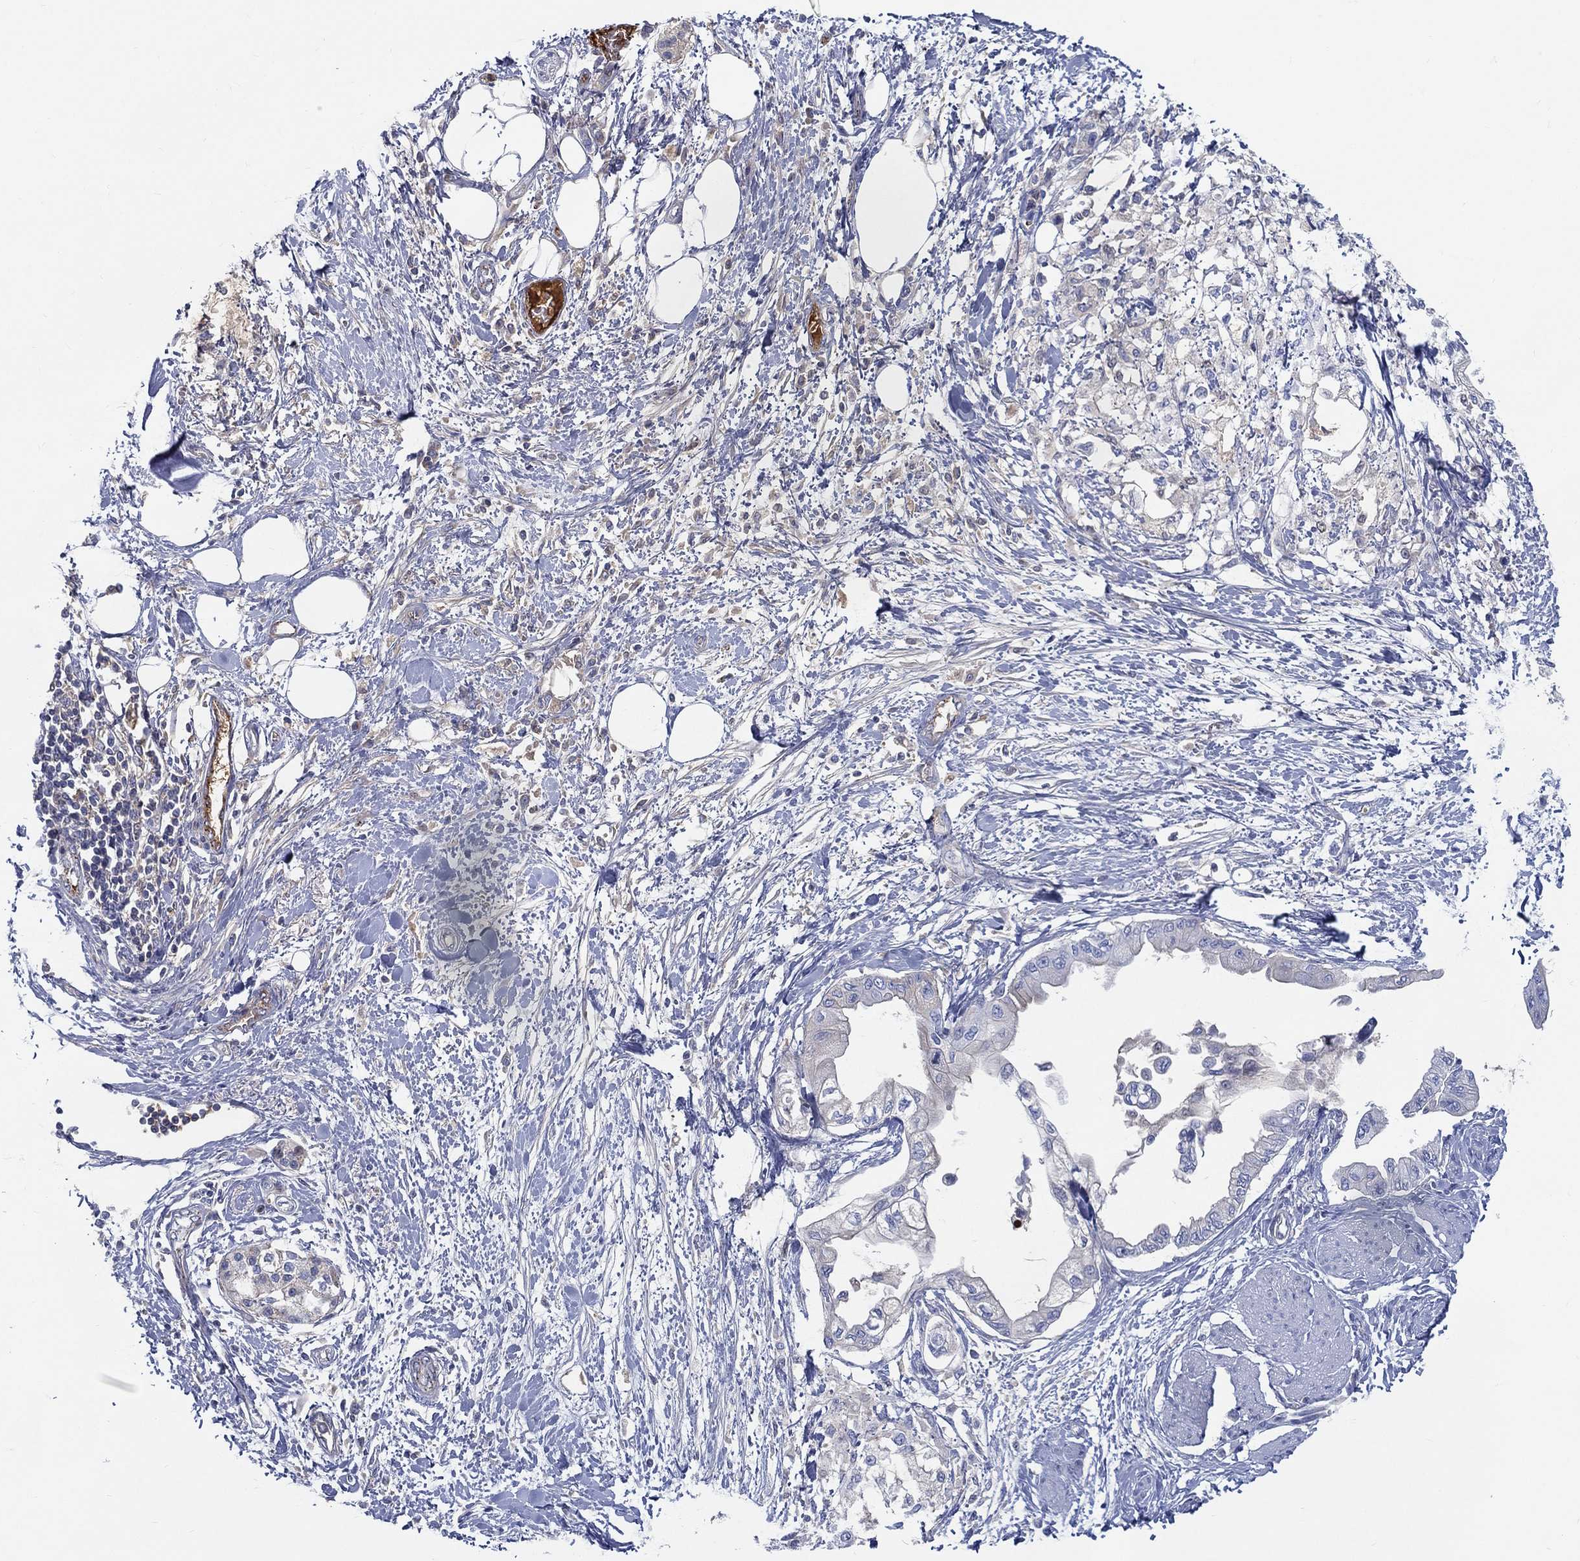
{"staining": {"intensity": "negative", "quantity": "none", "location": "none"}, "tissue": "pancreatic cancer", "cell_type": "Tumor cells", "image_type": "cancer", "snomed": [{"axis": "morphology", "description": "Normal tissue, NOS"}, {"axis": "morphology", "description": "Adenocarcinoma, NOS"}, {"axis": "topography", "description": "Pancreas"}, {"axis": "topography", "description": "Duodenum"}], "caption": "Tumor cells show no significant positivity in adenocarcinoma (pancreatic). Brightfield microscopy of immunohistochemistry stained with DAB (3,3'-diaminobenzidine) (brown) and hematoxylin (blue), captured at high magnification.", "gene": "IFNB1", "patient": {"sex": "female", "age": 60}}